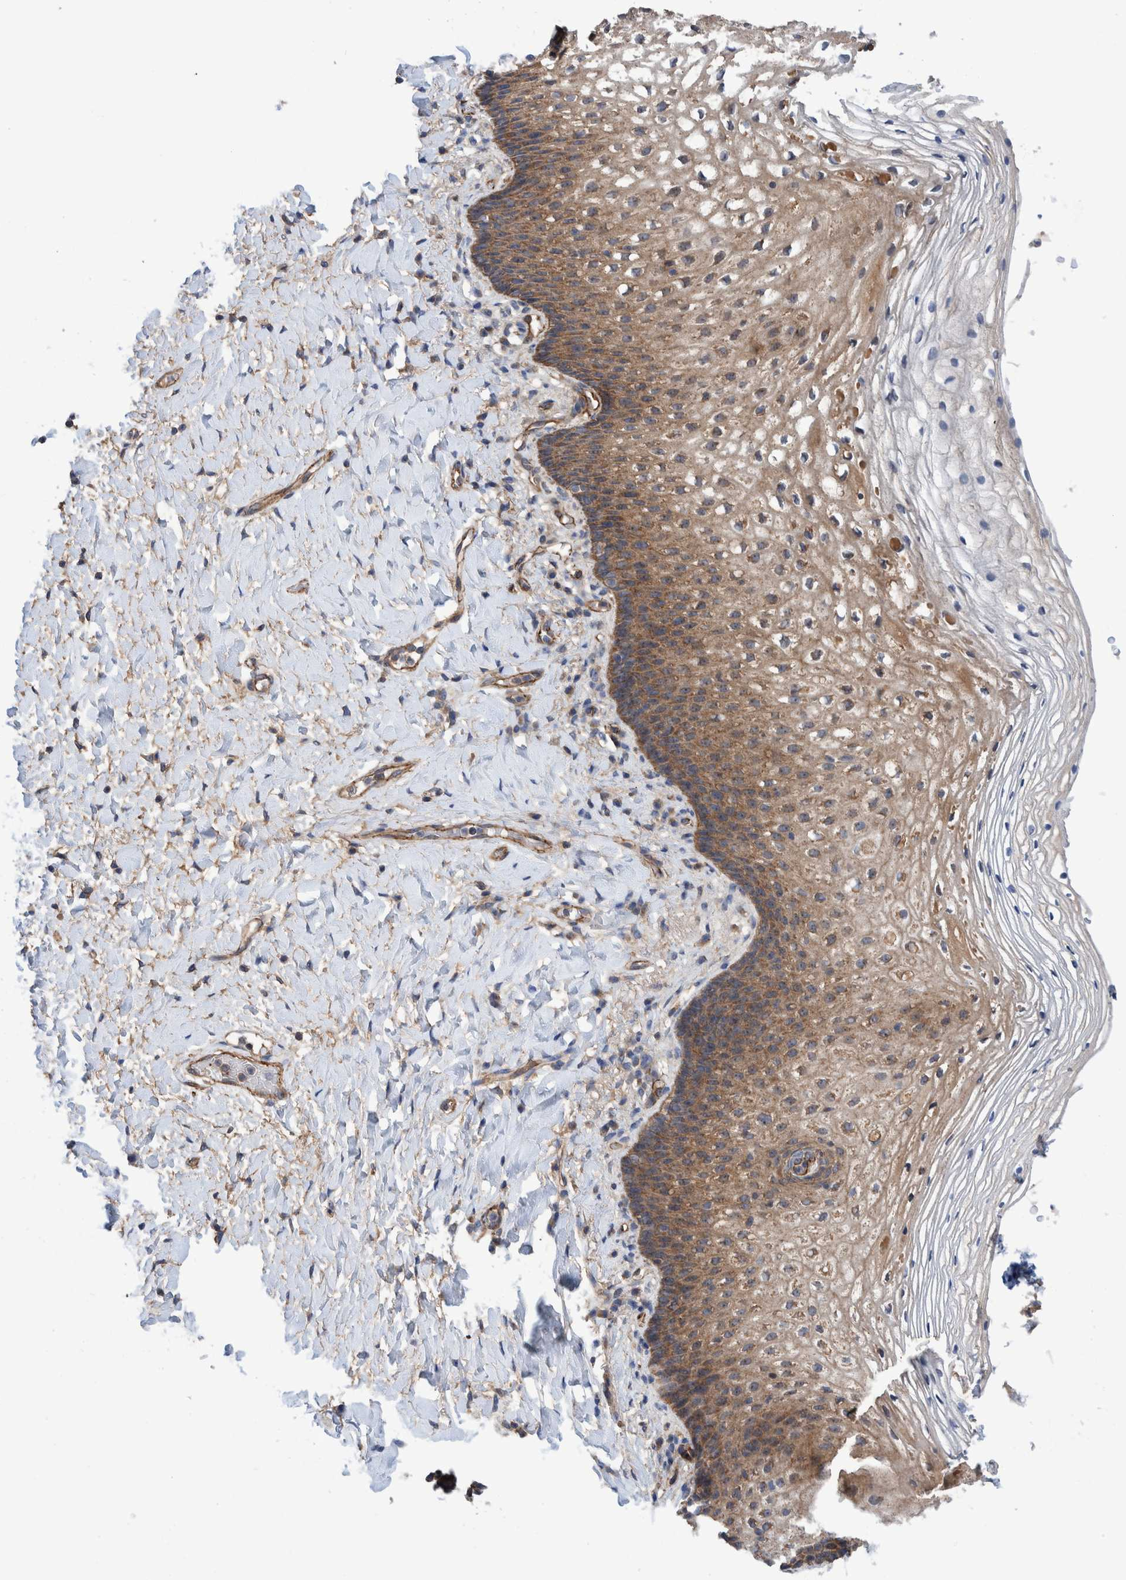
{"staining": {"intensity": "moderate", "quantity": ">75%", "location": "cytoplasmic/membranous"}, "tissue": "vagina", "cell_type": "Squamous epithelial cells", "image_type": "normal", "snomed": [{"axis": "morphology", "description": "Normal tissue, NOS"}, {"axis": "topography", "description": "Vagina"}], "caption": "Immunohistochemistry (IHC) (DAB) staining of normal vagina shows moderate cytoplasmic/membranous protein positivity in approximately >75% of squamous epithelial cells. (Stains: DAB in brown, nuclei in blue, Microscopy: brightfield microscopy at high magnification).", "gene": "ENSG00000262660", "patient": {"sex": "female", "age": 60}}